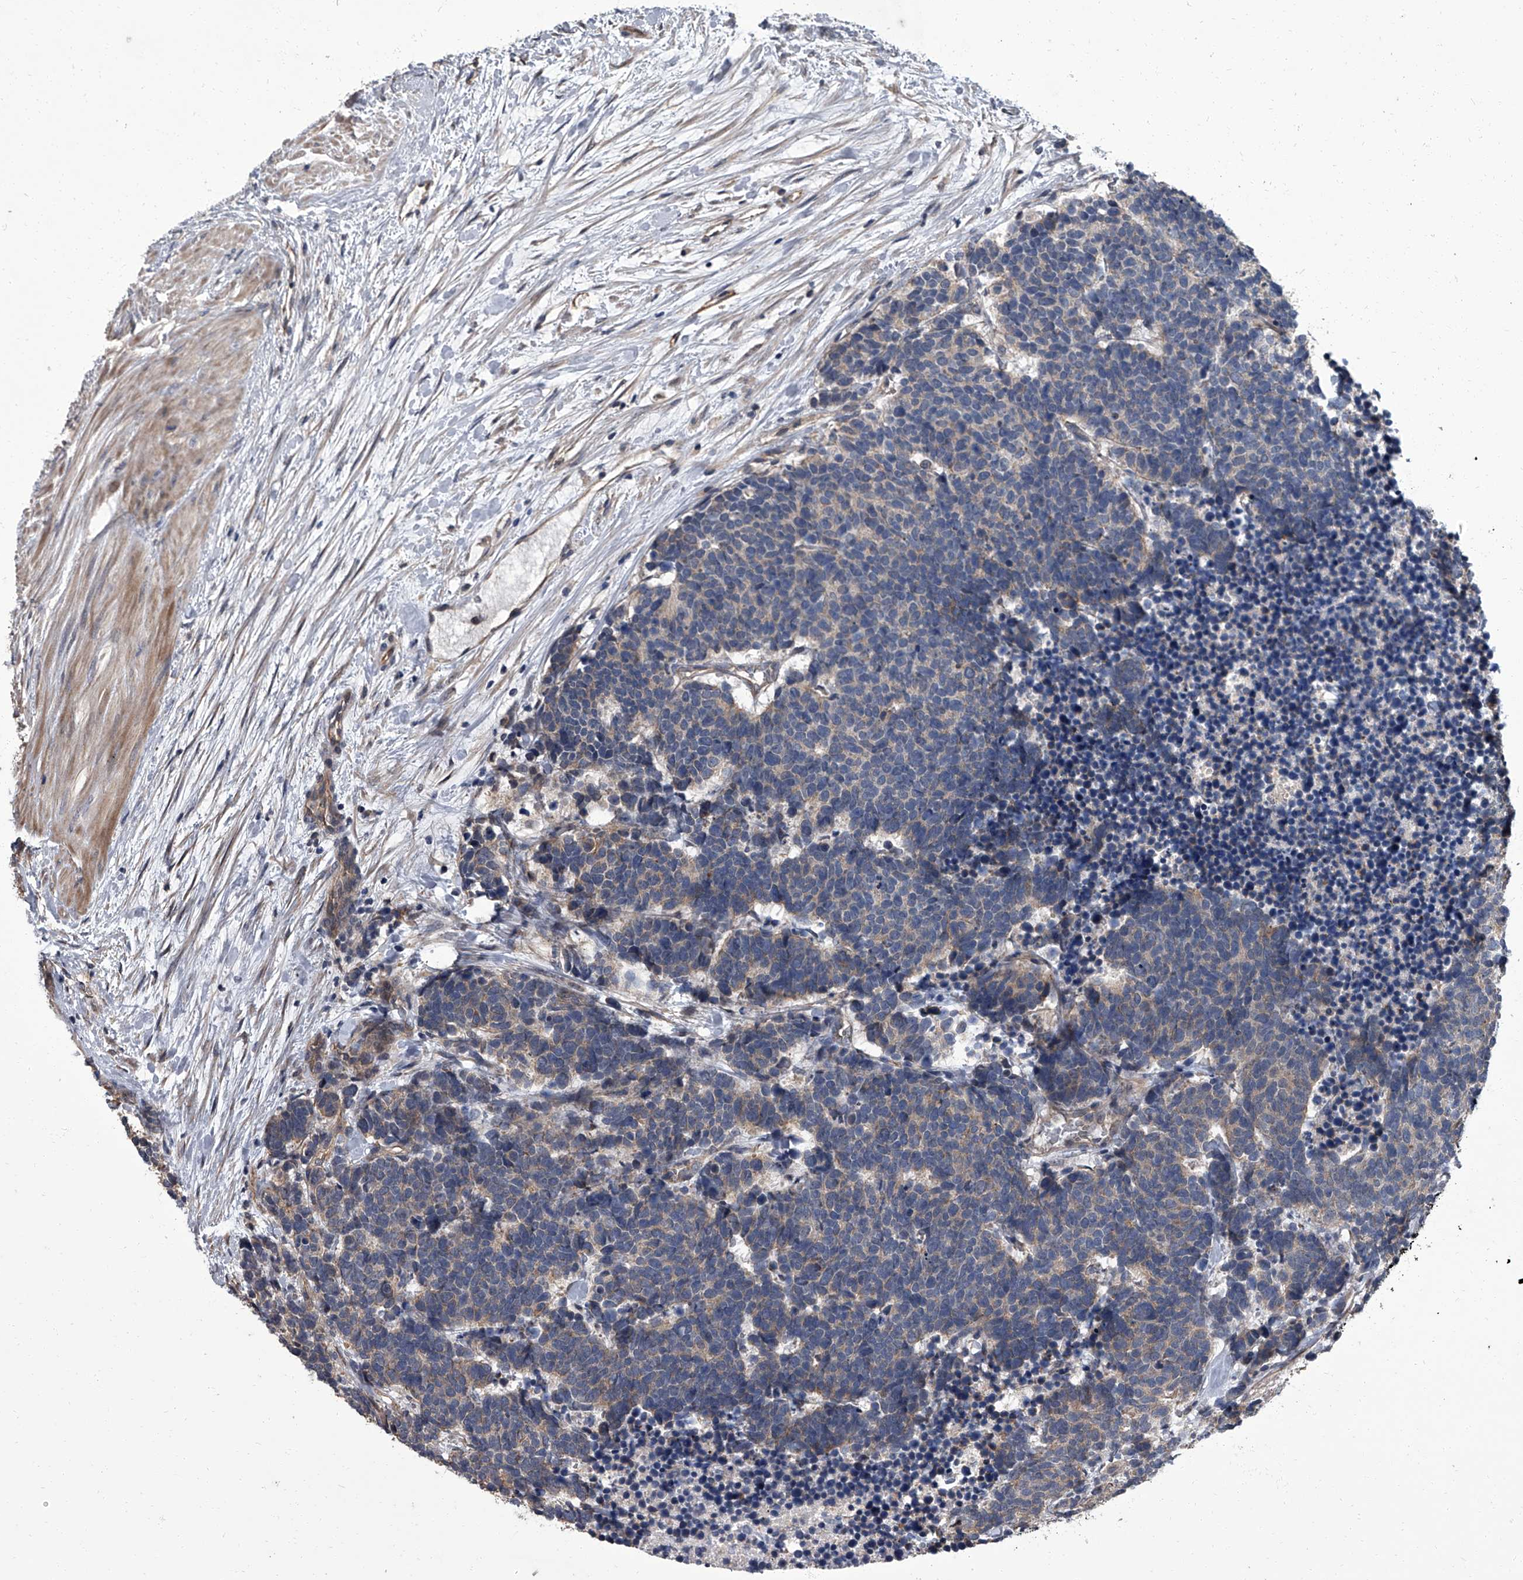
{"staining": {"intensity": "weak", "quantity": "<25%", "location": "cytoplasmic/membranous"}, "tissue": "carcinoid", "cell_type": "Tumor cells", "image_type": "cancer", "snomed": [{"axis": "morphology", "description": "Carcinoma, NOS"}, {"axis": "morphology", "description": "Carcinoid, malignant, NOS"}, {"axis": "topography", "description": "Urinary bladder"}], "caption": "Immunohistochemistry (IHC) photomicrograph of neoplastic tissue: malignant carcinoid stained with DAB (3,3'-diaminobenzidine) displays no significant protein staining in tumor cells.", "gene": "SIRT4", "patient": {"sex": "male", "age": 57}}